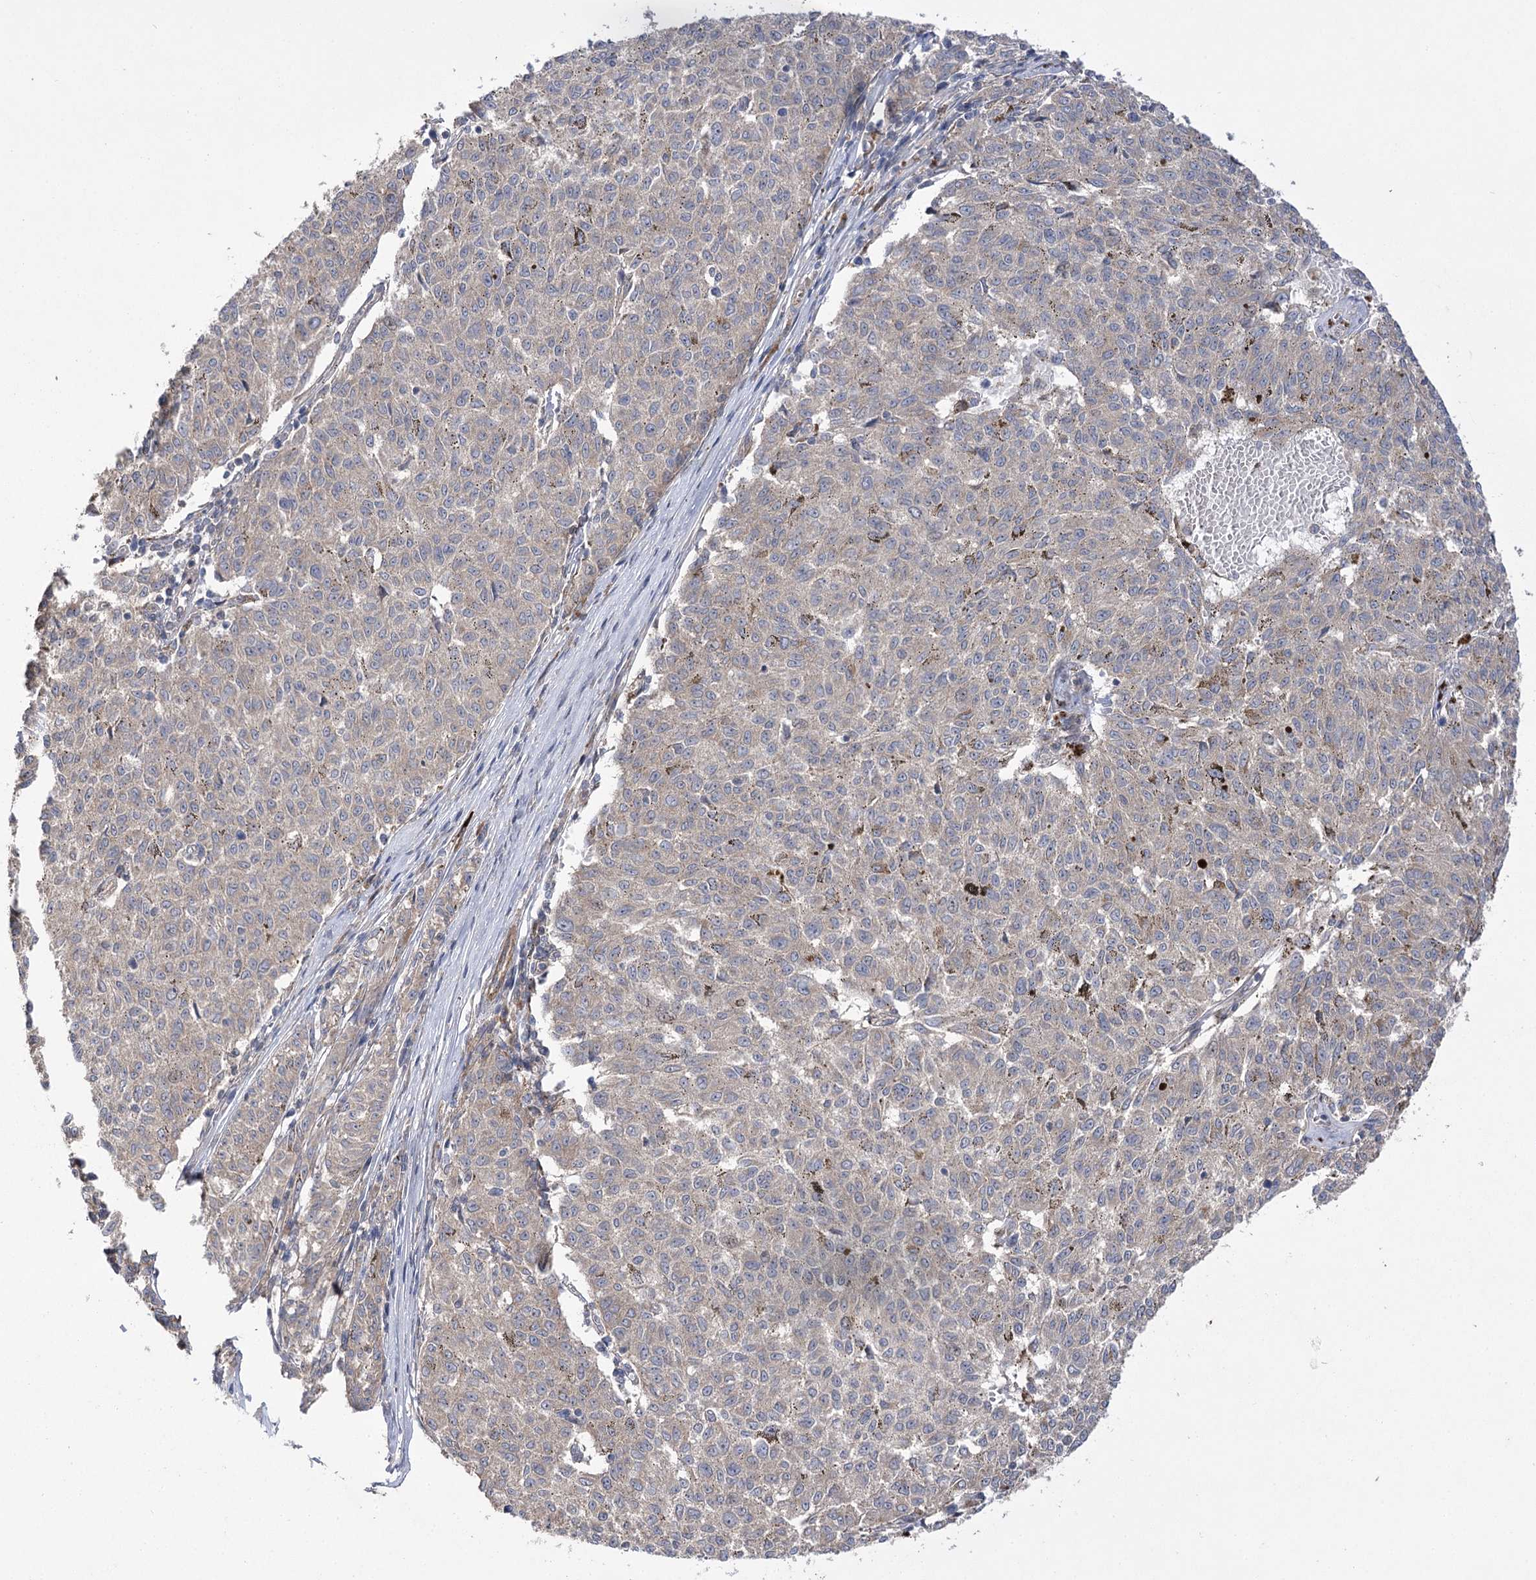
{"staining": {"intensity": "weak", "quantity": "<25%", "location": "cytoplasmic/membranous"}, "tissue": "melanoma", "cell_type": "Tumor cells", "image_type": "cancer", "snomed": [{"axis": "morphology", "description": "Malignant melanoma, NOS"}, {"axis": "topography", "description": "Skin"}], "caption": "An image of human malignant melanoma is negative for staining in tumor cells.", "gene": "BCR", "patient": {"sex": "female", "age": 72}}